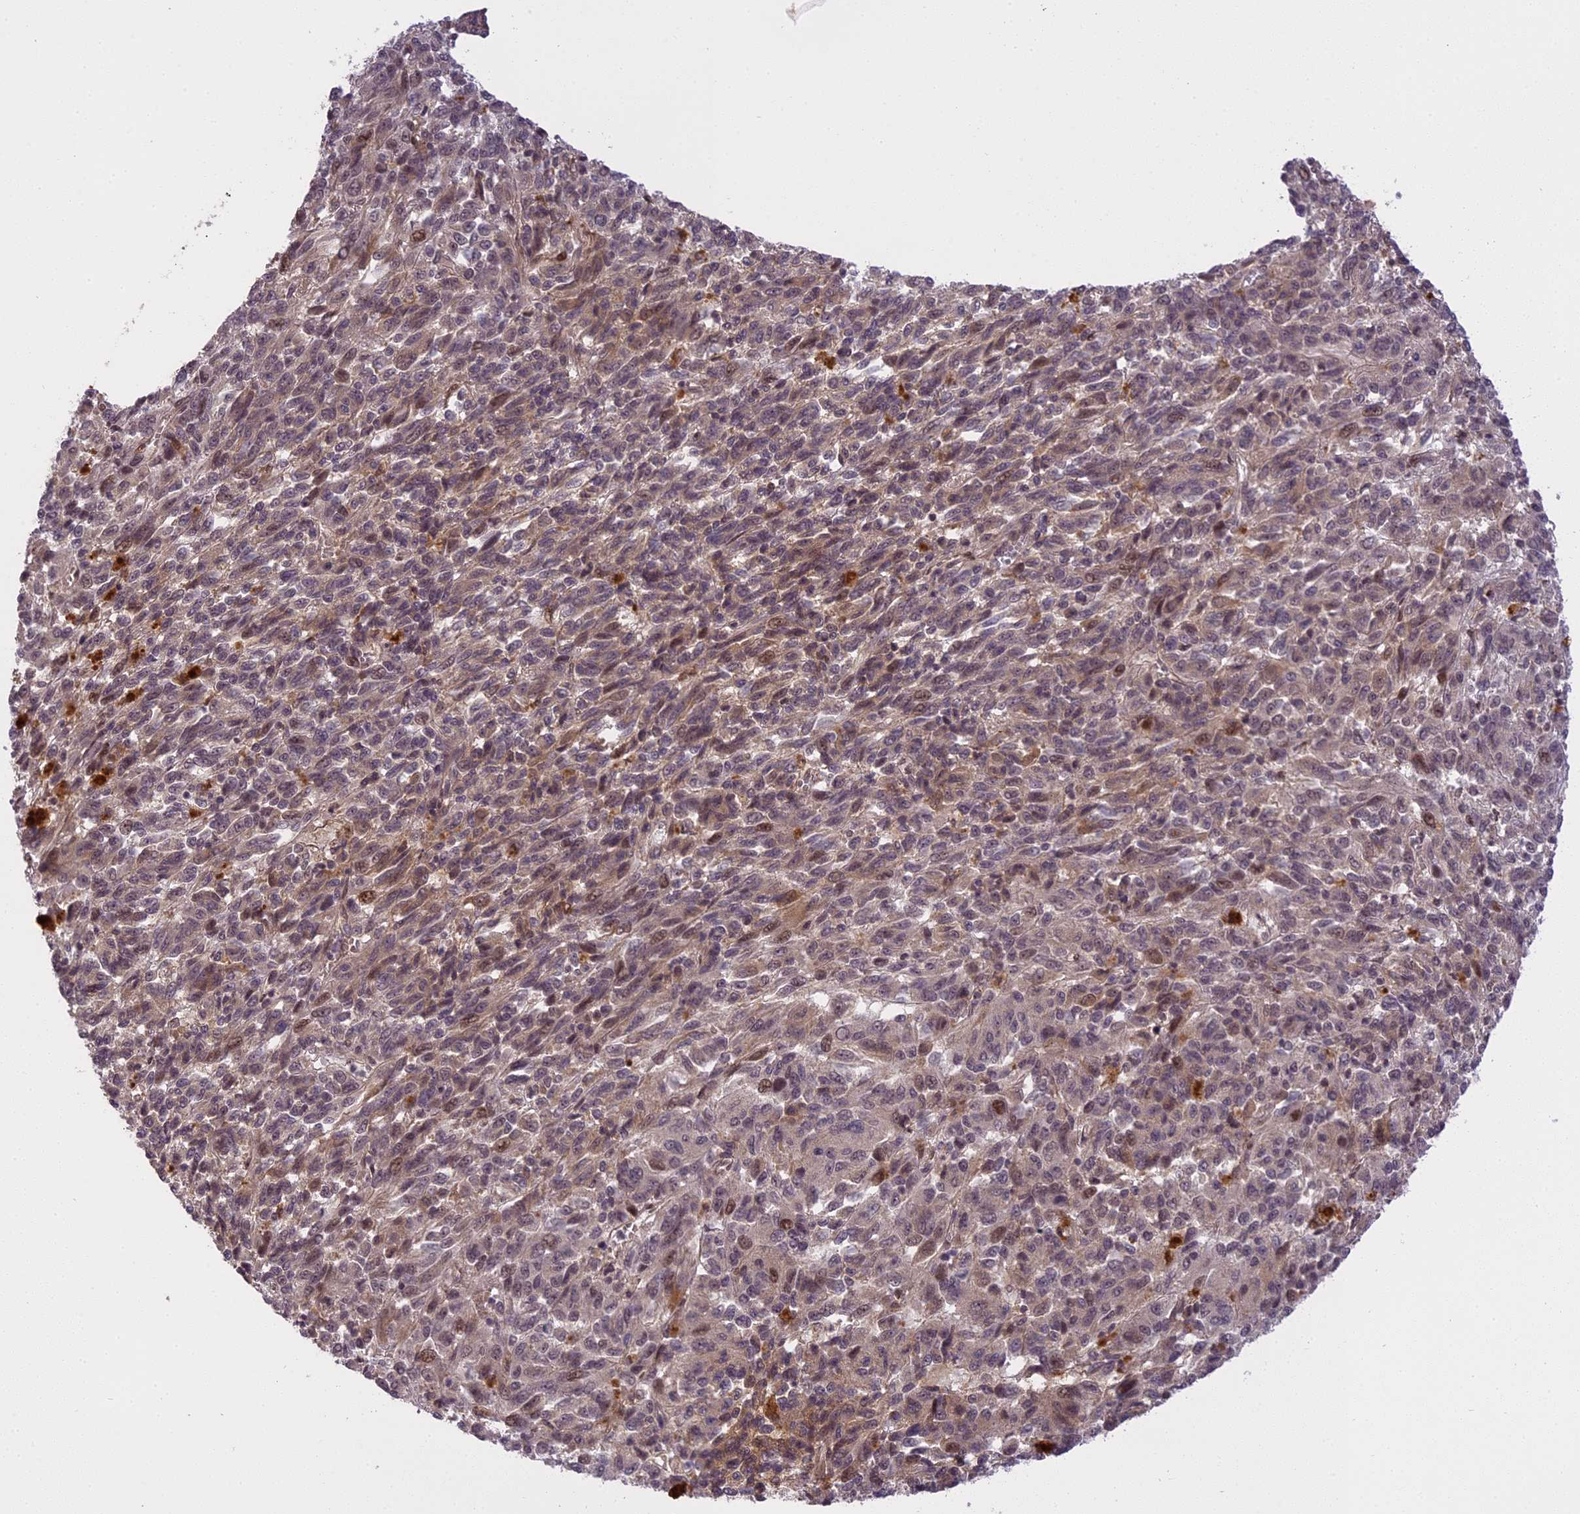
{"staining": {"intensity": "weak", "quantity": "<25%", "location": "nuclear"}, "tissue": "melanoma", "cell_type": "Tumor cells", "image_type": "cancer", "snomed": [{"axis": "morphology", "description": "Malignant melanoma, Metastatic site"}, {"axis": "topography", "description": "Lung"}], "caption": "A histopathology image of malignant melanoma (metastatic site) stained for a protein displays no brown staining in tumor cells.", "gene": "PRELID2", "patient": {"sex": "male", "age": 64}}